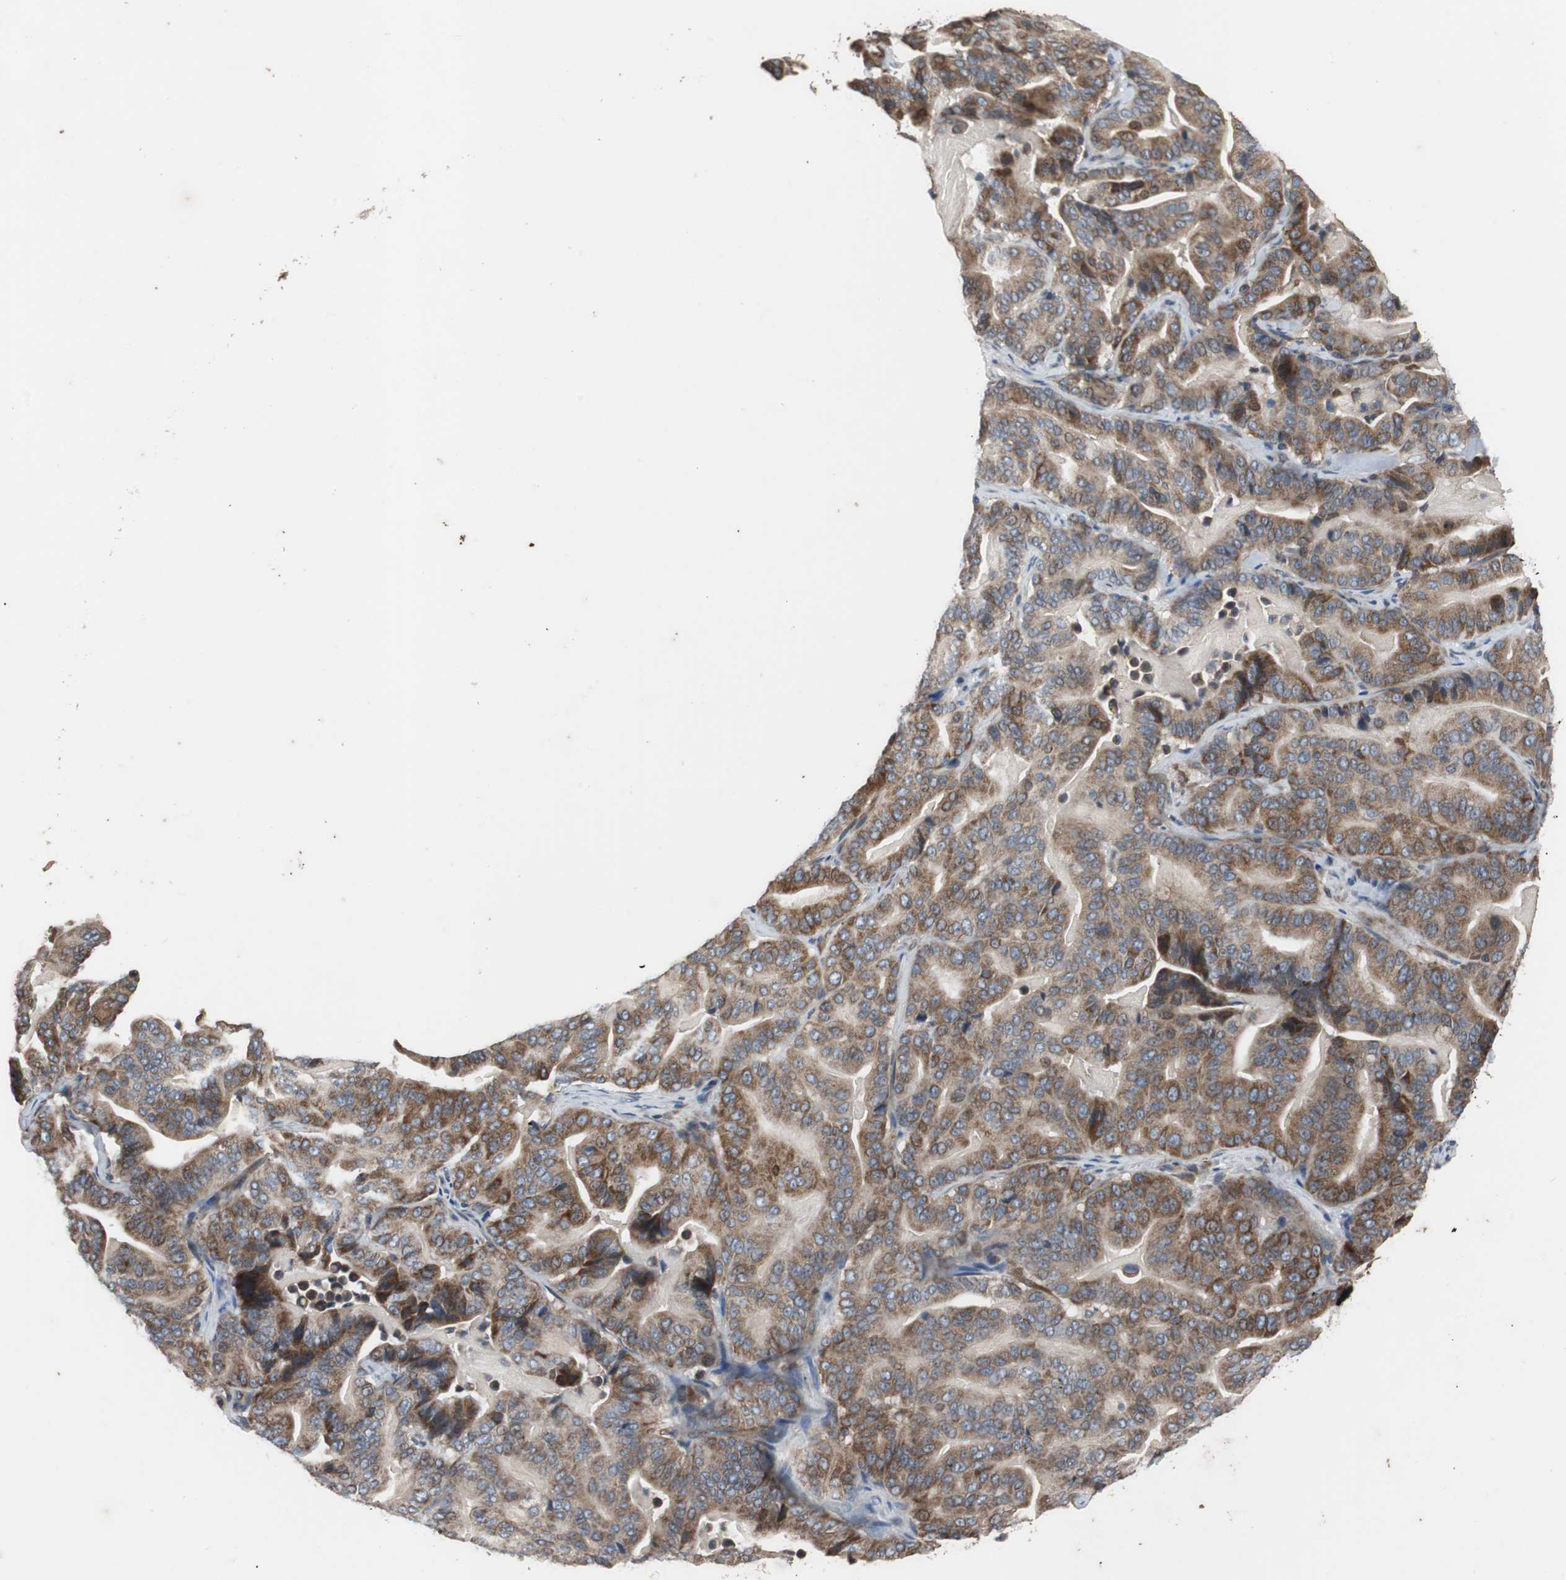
{"staining": {"intensity": "moderate", "quantity": ">75%", "location": "cytoplasmic/membranous"}, "tissue": "pancreatic cancer", "cell_type": "Tumor cells", "image_type": "cancer", "snomed": [{"axis": "morphology", "description": "Adenocarcinoma, NOS"}, {"axis": "topography", "description": "Pancreas"}], "caption": "Immunohistochemical staining of pancreatic cancer reveals medium levels of moderate cytoplasmic/membranous positivity in approximately >75% of tumor cells.", "gene": "ACTR3", "patient": {"sex": "male", "age": 63}}